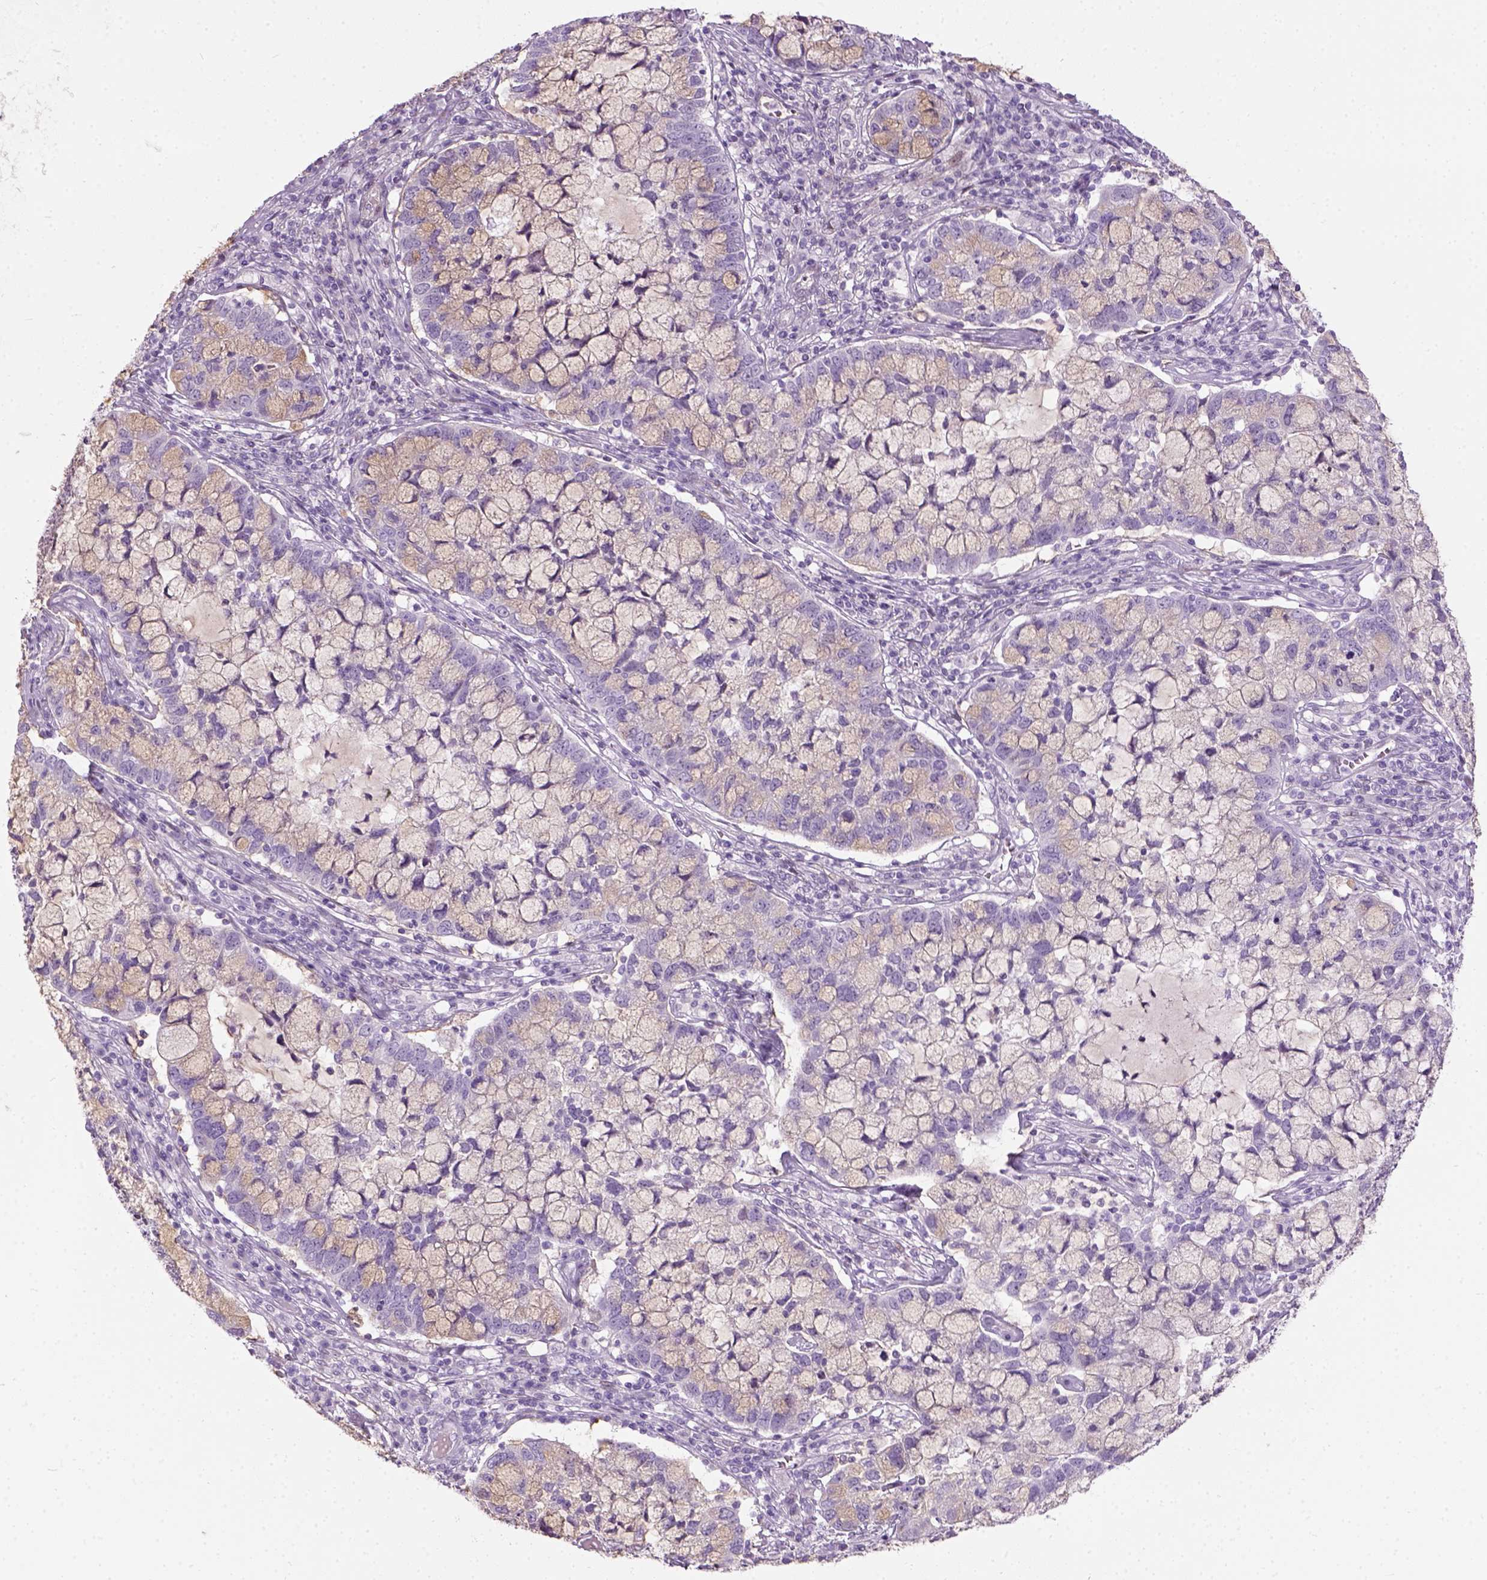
{"staining": {"intensity": "negative", "quantity": "none", "location": "none"}, "tissue": "cervical cancer", "cell_type": "Tumor cells", "image_type": "cancer", "snomed": [{"axis": "morphology", "description": "Adenocarcinoma, NOS"}, {"axis": "topography", "description": "Cervix"}], "caption": "Immunohistochemical staining of cervical cancer demonstrates no significant expression in tumor cells.", "gene": "AXDND1", "patient": {"sex": "female", "age": 40}}